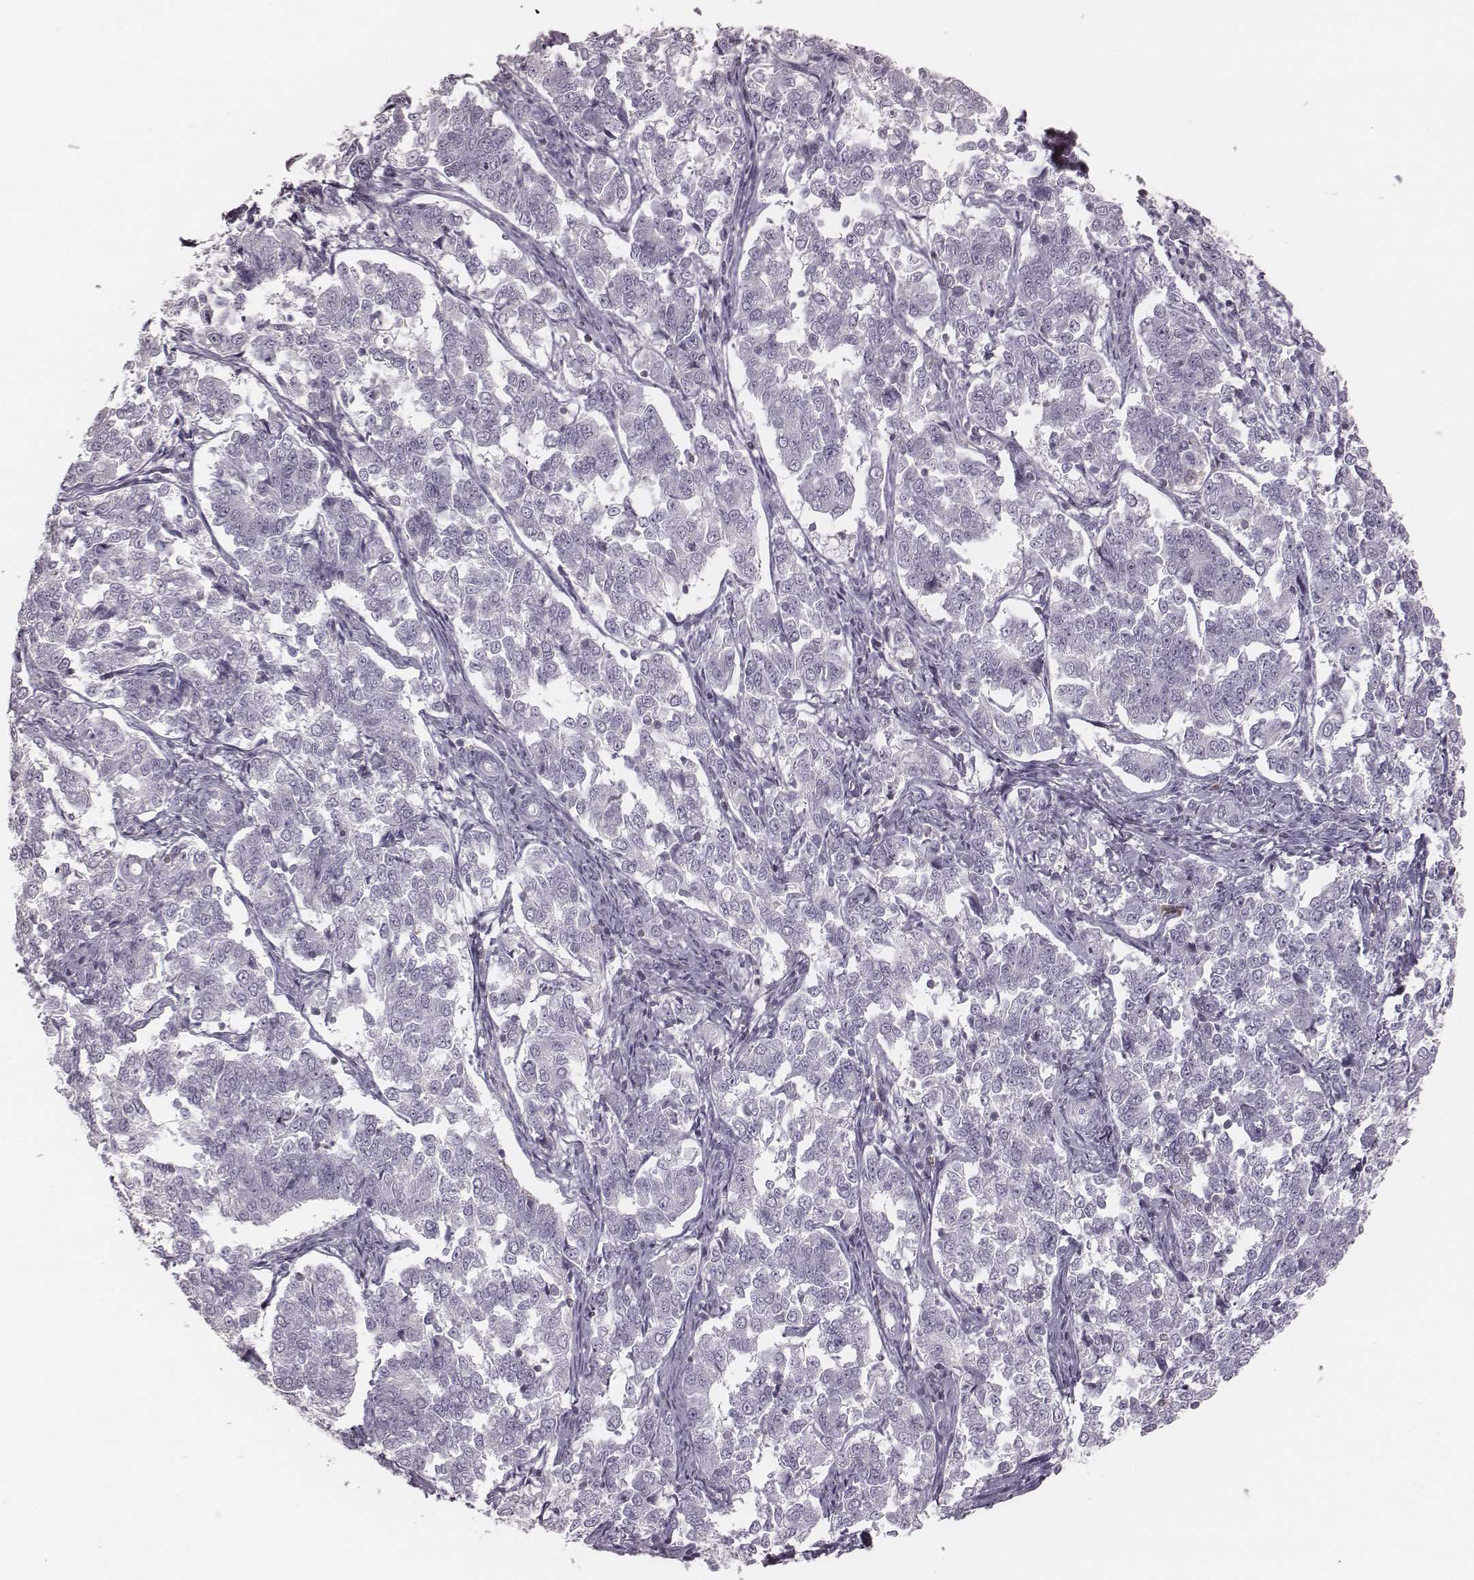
{"staining": {"intensity": "negative", "quantity": "none", "location": "none"}, "tissue": "endometrial cancer", "cell_type": "Tumor cells", "image_type": "cancer", "snomed": [{"axis": "morphology", "description": "Adenocarcinoma, NOS"}, {"axis": "topography", "description": "Endometrium"}], "caption": "Endometrial cancer was stained to show a protein in brown. There is no significant staining in tumor cells.", "gene": "ZNF365", "patient": {"sex": "female", "age": 43}}